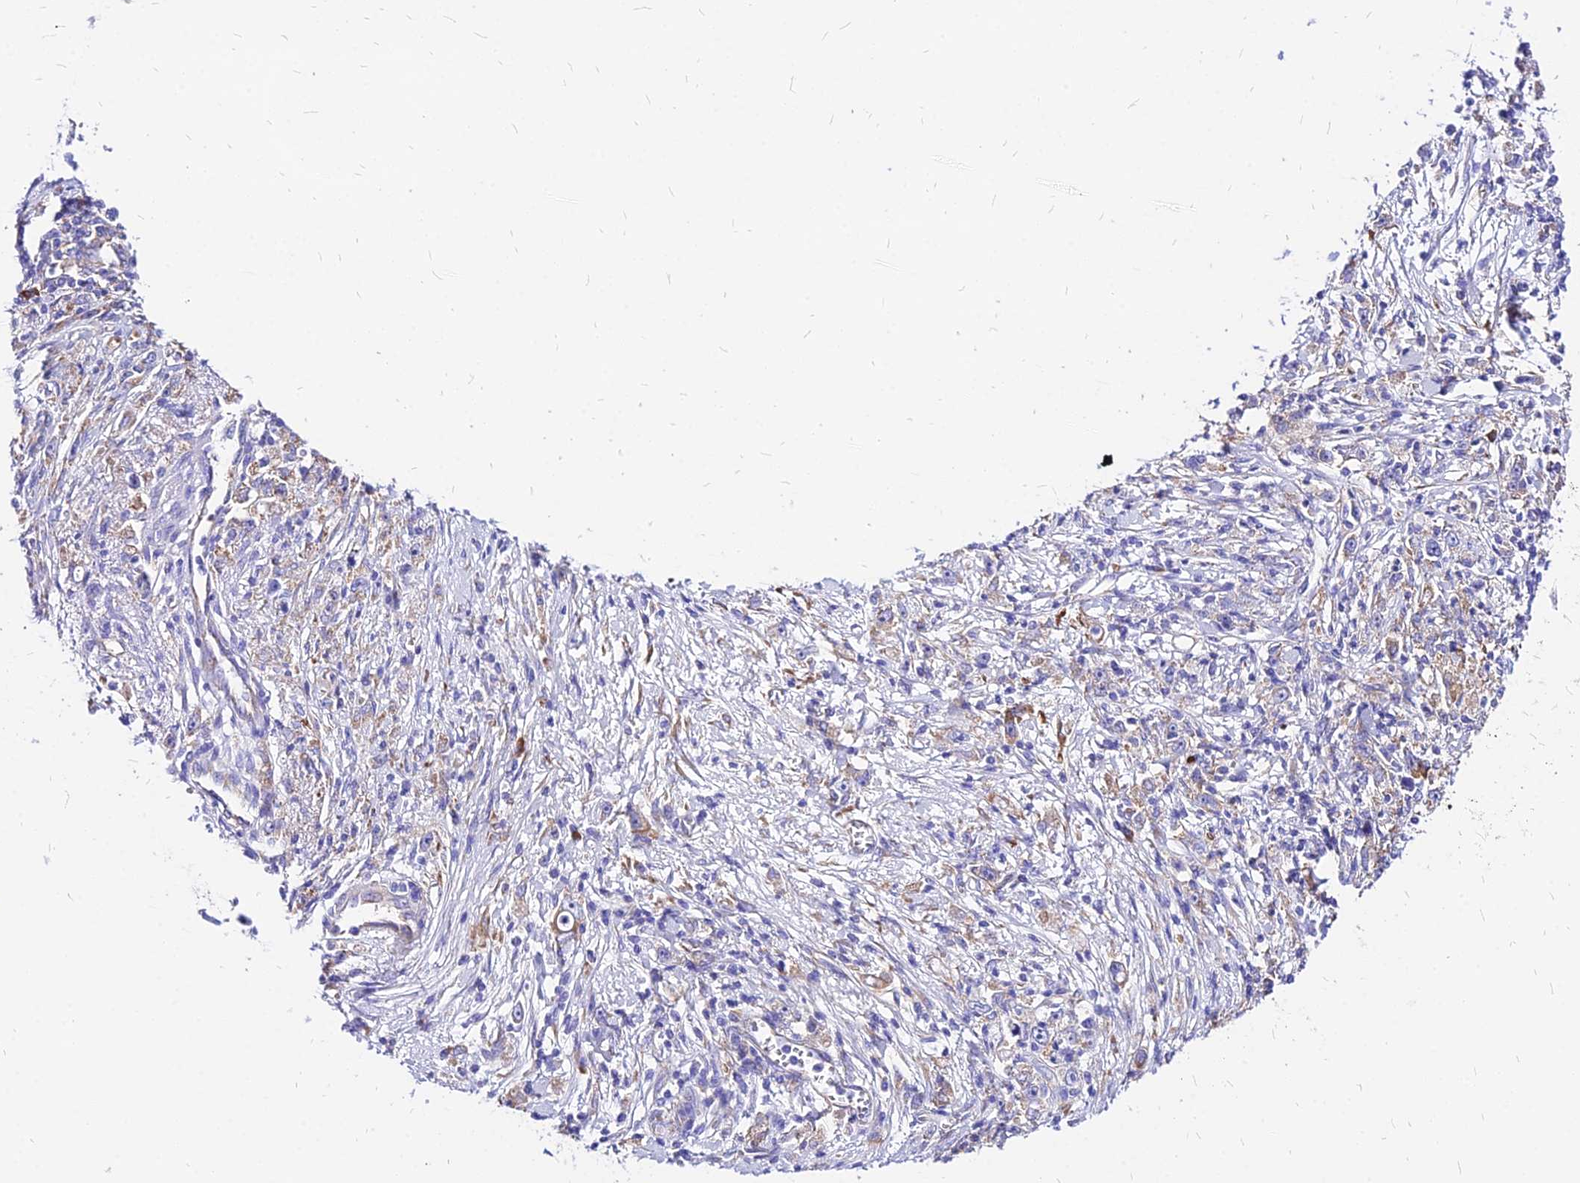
{"staining": {"intensity": "negative", "quantity": "none", "location": "none"}, "tissue": "stomach cancer", "cell_type": "Tumor cells", "image_type": "cancer", "snomed": [{"axis": "morphology", "description": "Adenocarcinoma, NOS"}, {"axis": "topography", "description": "Stomach"}], "caption": "An immunohistochemistry histopathology image of stomach cancer is shown. There is no staining in tumor cells of stomach cancer.", "gene": "RPL19", "patient": {"sex": "female", "age": 59}}